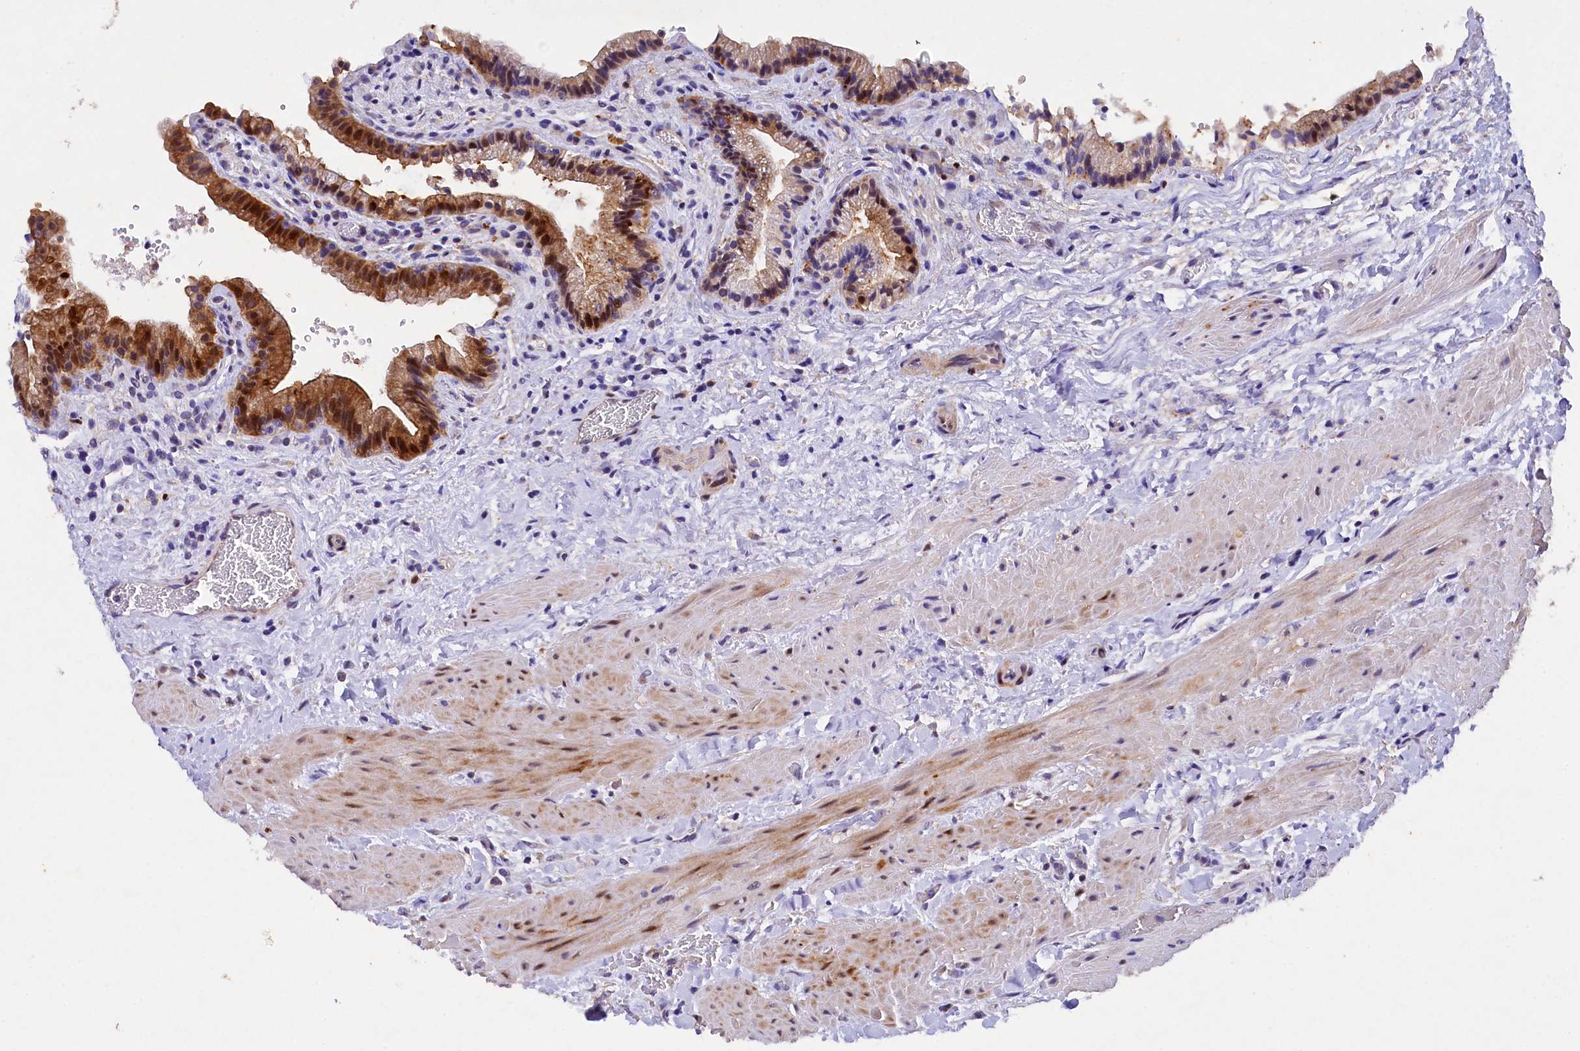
{"staining": {"intensity": "strong", "quantity": ">75%", "location": "cytoplasmic/membranous"}, "tissue": "gallbladder", "cell_type": "Glandular cells", "image_type": "normal", "snomed": [{"axis": "morphology", "description": "Normal tissue, NOS"}, {"axis": "topography", "description": "Gallbladder"}], "caption": "A histopathology image of gallbladder stained for a protein shows strong cytoplasmic/membranous brown staining in glandular cells.", "gene": "TGDS", "patient": {"sex": "male", "age": 24}}